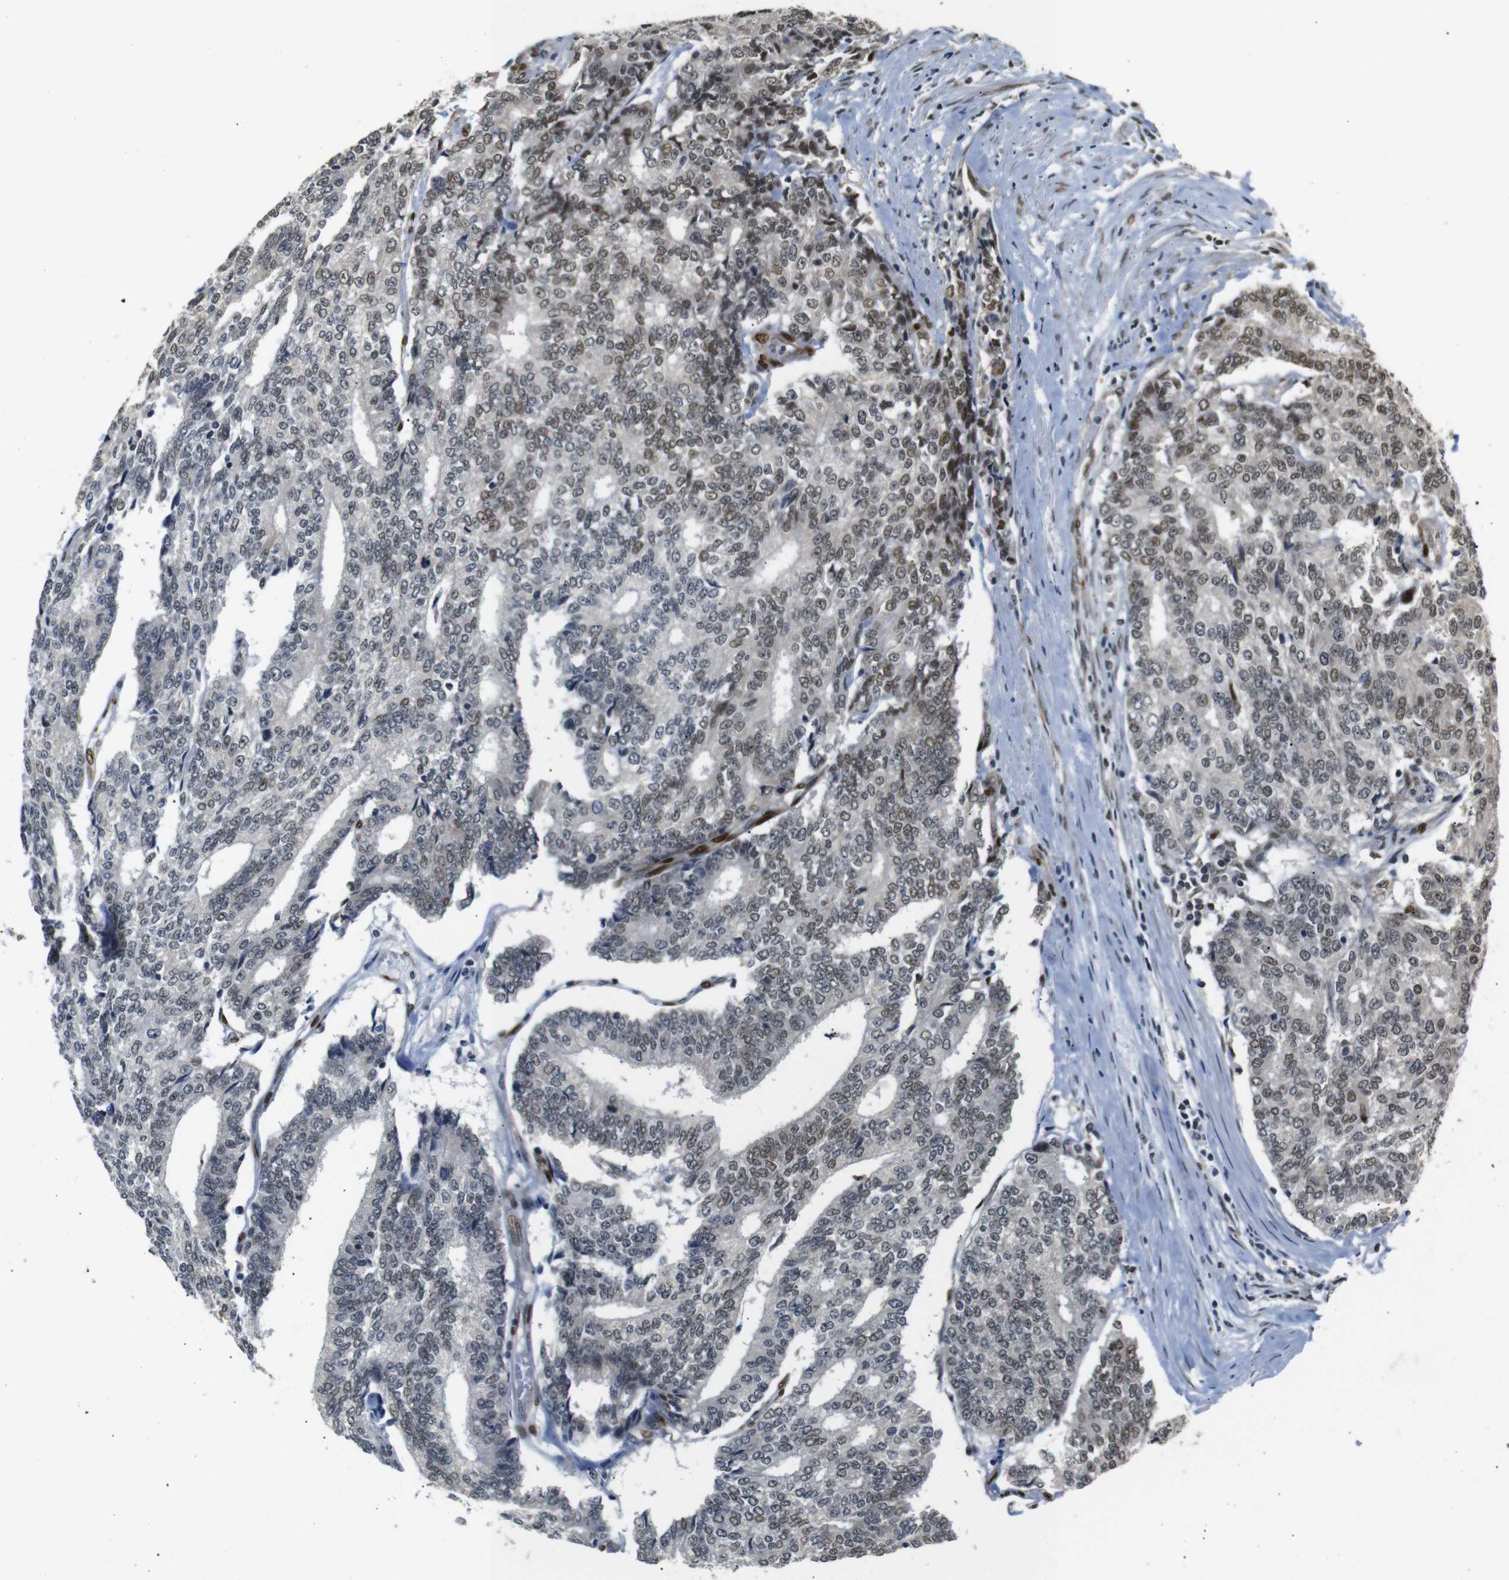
{"staining": {"intensity": "weak", "quantity": "25%-75%", "location": "nuclear"}, "tissue": "prostate cancer", "cell_type": "Tumor cells", "image_type": "cancer", "snomed": [{"axis": "morphology", "description": "Normal tissue, NOS"}, {"axis": "morphology", "description": "Adenocarcinoma, High grade"}, {"axis": "topography", "description": "Prostate"}, {"axis": "topography", "description": "Seminal veicle"}], "caption": "Adenocarcinoma (high-grade) (prostate) stained with DAB (3,3'-diaminobenzidine) immunohistochemistry (IHC) demonstrates low levels of weak nuclear expression in about 25%-75% of tumor cells.", "gene": "TBX2", "patient": {"sex": "male", "age": 55}}